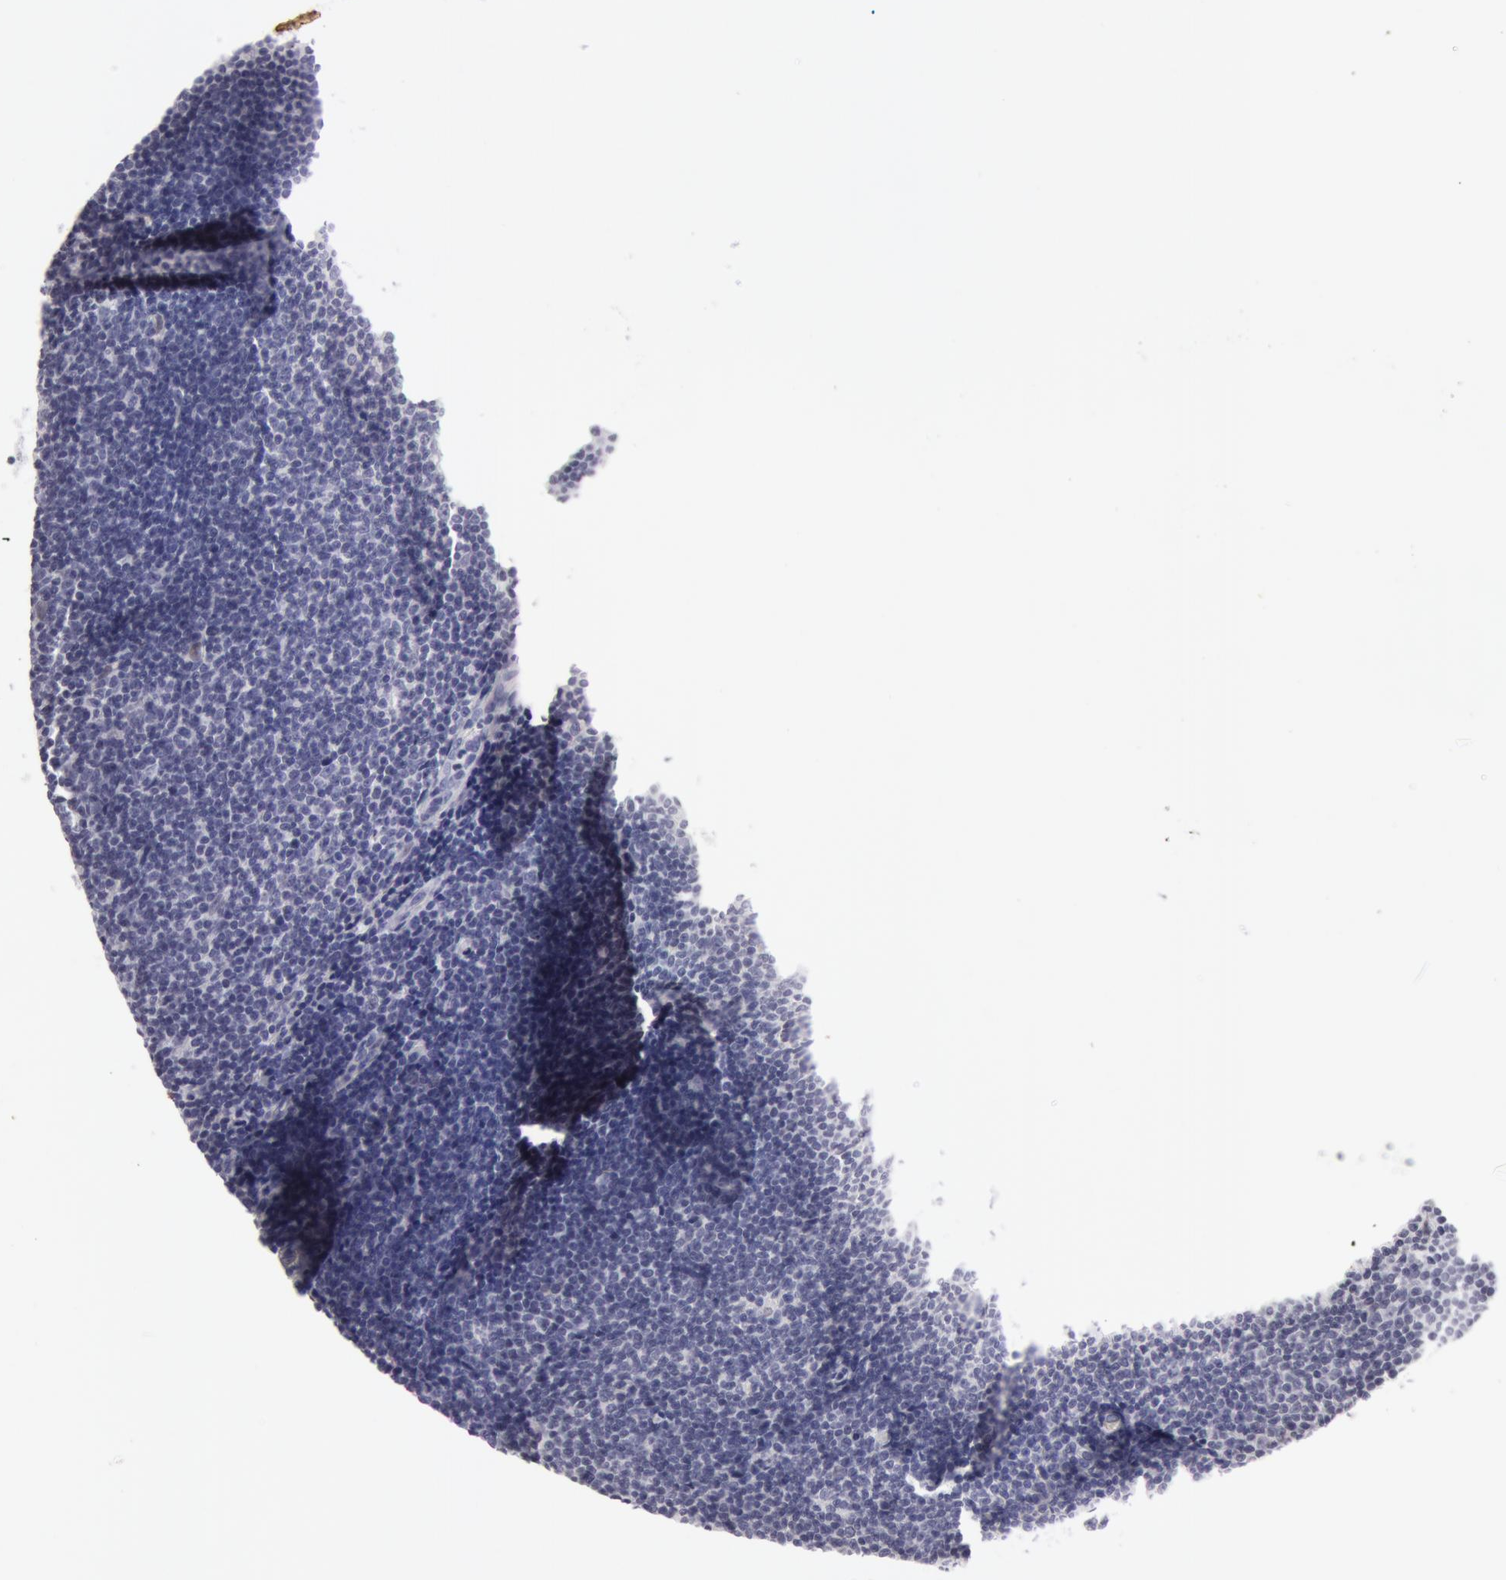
{"staining": {"intensity": "negative", "quantity": "none", "location": "none"}, "tissue": "lymphoma", "cell_type": "Tumor cells", "image_type": "cancer", "snomed": [{"axis": "morphology", "description": "Malignant lymphoma, non-Hodgkin's type, Low grade"}, {"axis": "topography", "description": "Lymph node"}], "caption": "Tumor cells are negative for brown protein staining in malignant lymphoma, non-Hodgkin's type (low-grade).", "gene": "NLGN4X", "patient": {"sex": "male", "age": 49}}